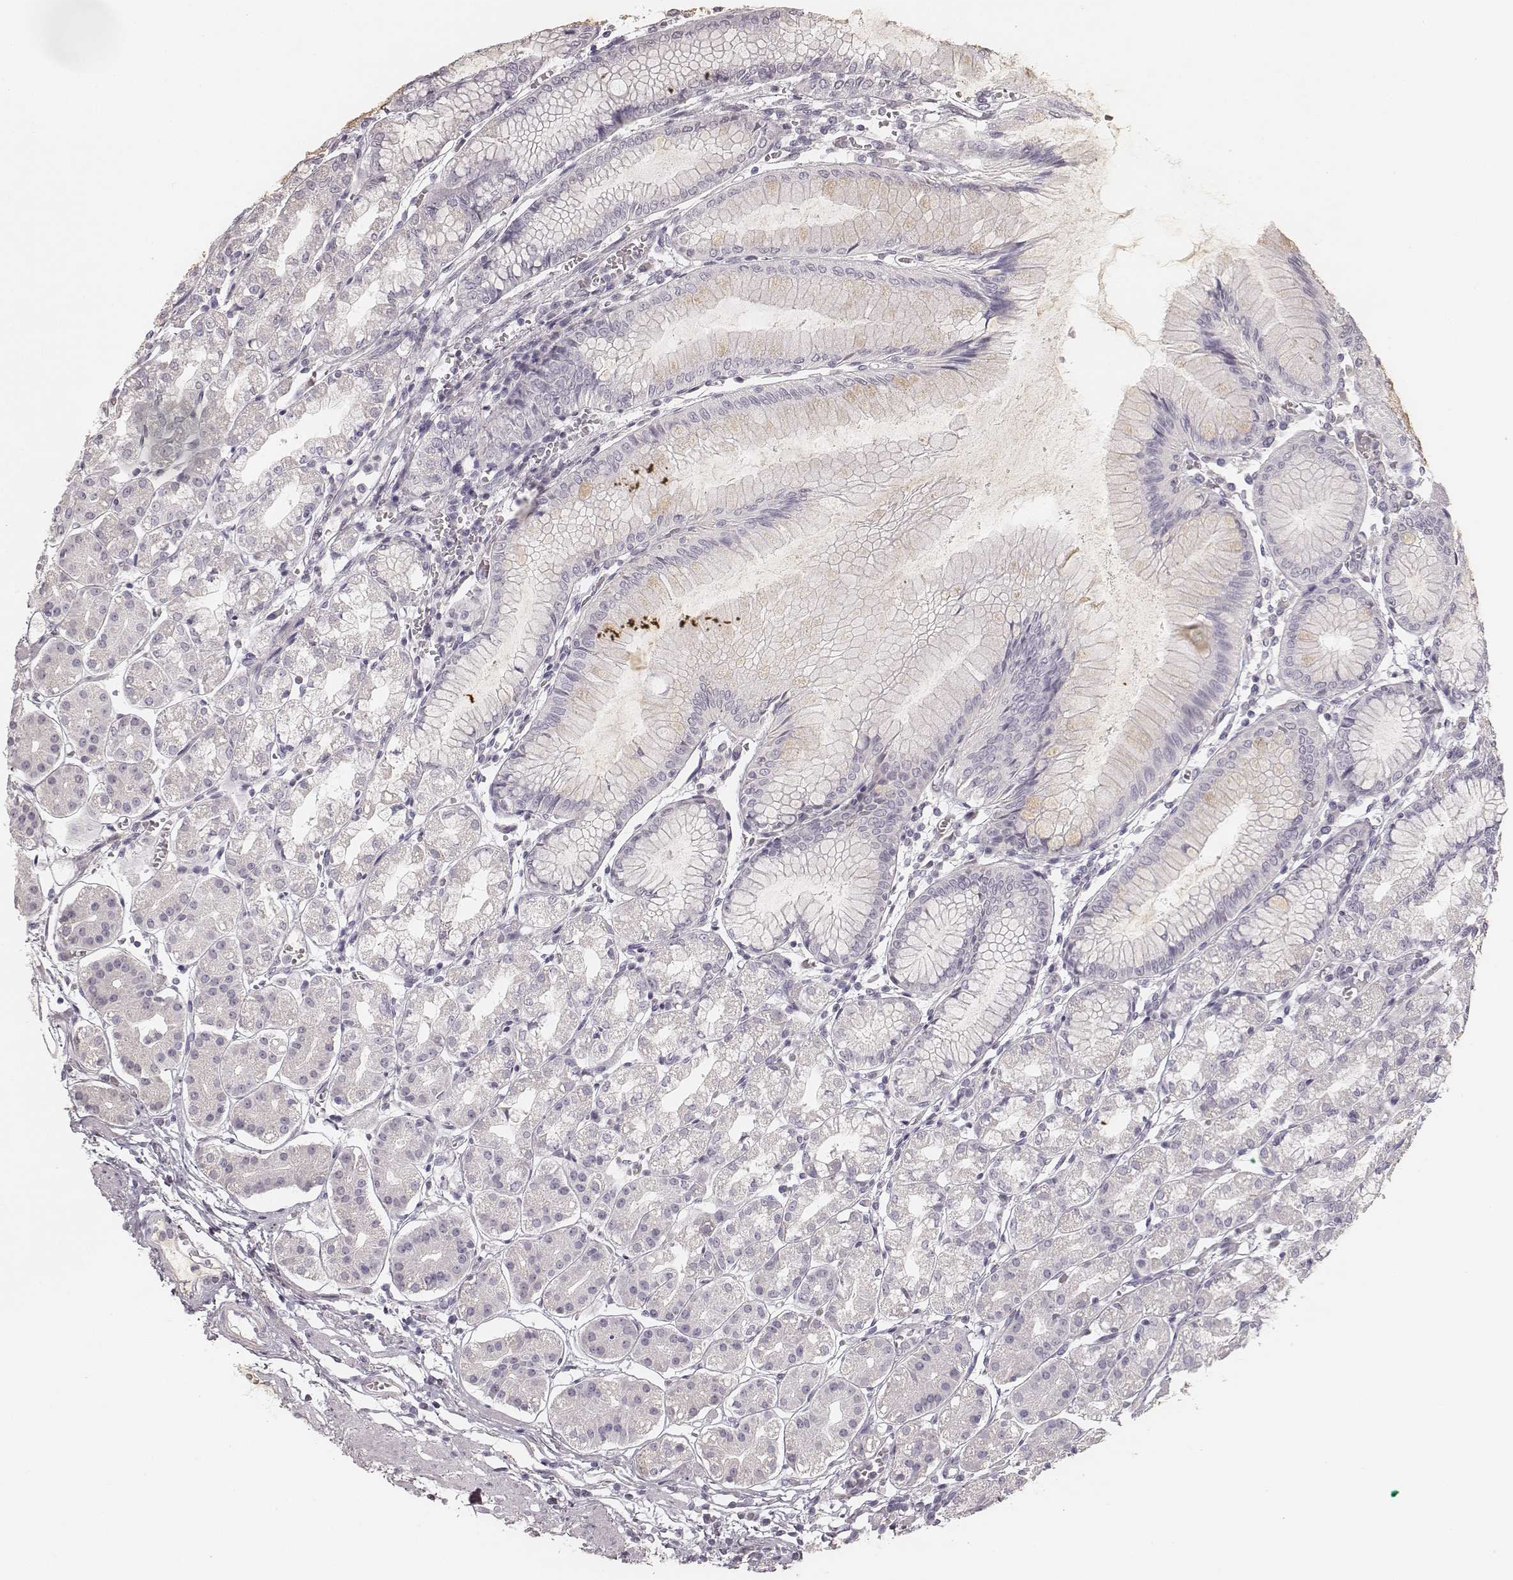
{"staining": {"intensity": "negative", "quantity": "none", "location": "none"}, "tissue": "stomach", "cell_type": "Glandular cells", "image_type": "normal", "snomed": [{"axis": "morphology", "description": "Normal tissue, NOS"}, {"axis": "topography", "description": "Skeletal muscle"}, {"axis": "topography", "description": "Stomach"}], "caption": "Protein analysis of unremarkable stomach demonstrates no significant positivity in glandular cells.", "gene": "KRT31", "patient": {"sex": "female", "age": 57}}